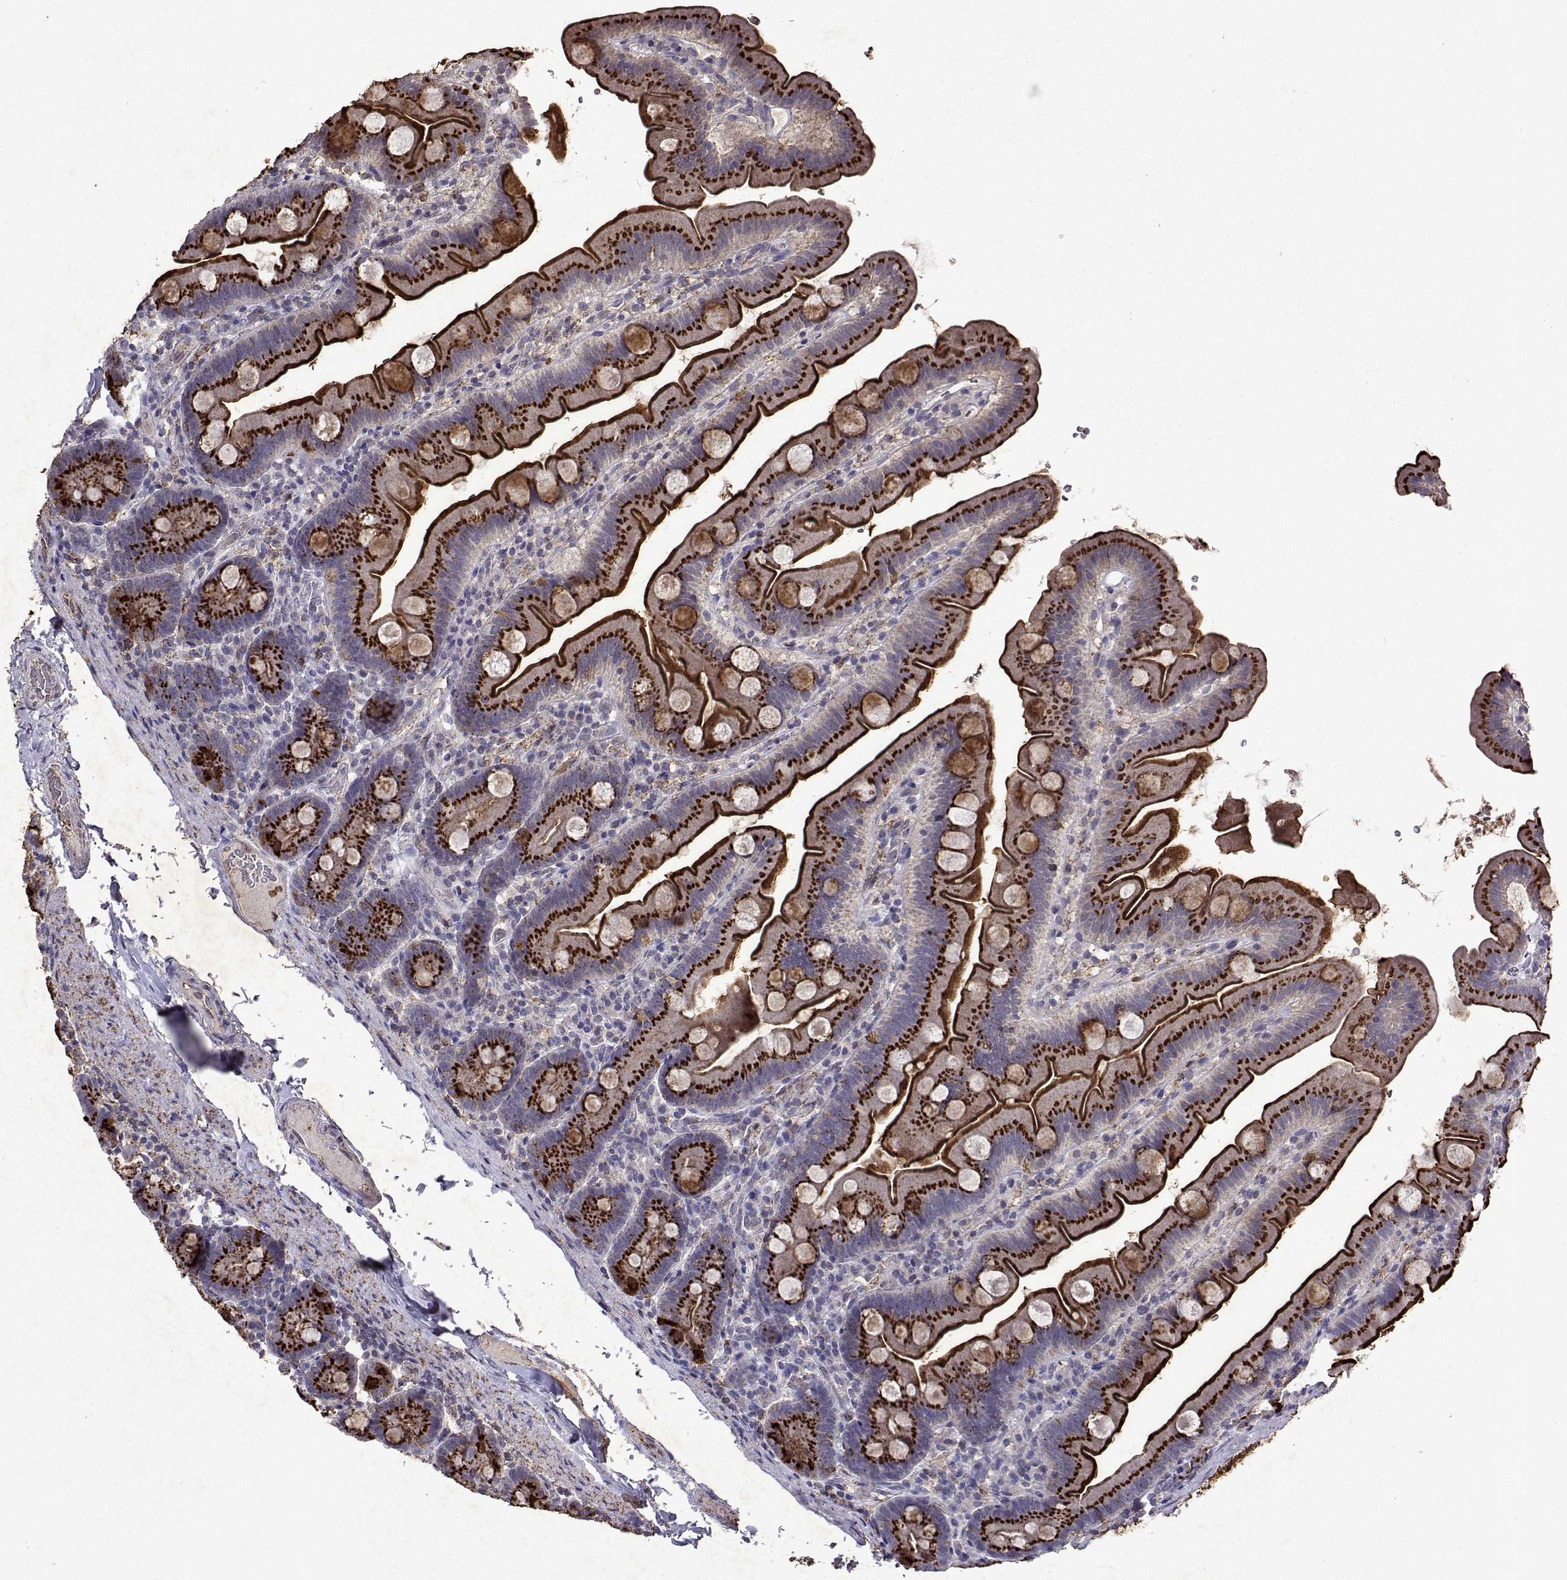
{"staining": {"intensity": "strong", "quantity": "25%-75%", "location": "cytoplasmic/membranous"}, "tissue": "small intestine", "cell_type": "Glandular cells", "image_type": "normal", "snomed": [{"axis": "morphology", "description": "Normal tissue, NOS"}, {"axis": "topography", "description": "Small intestine"}], "caption": "Small intestine stained with a protein marker exhibits strong staining in glandular cells.", "gene": "DUSP28", "patient": {"sex": "female", "age": 68}}